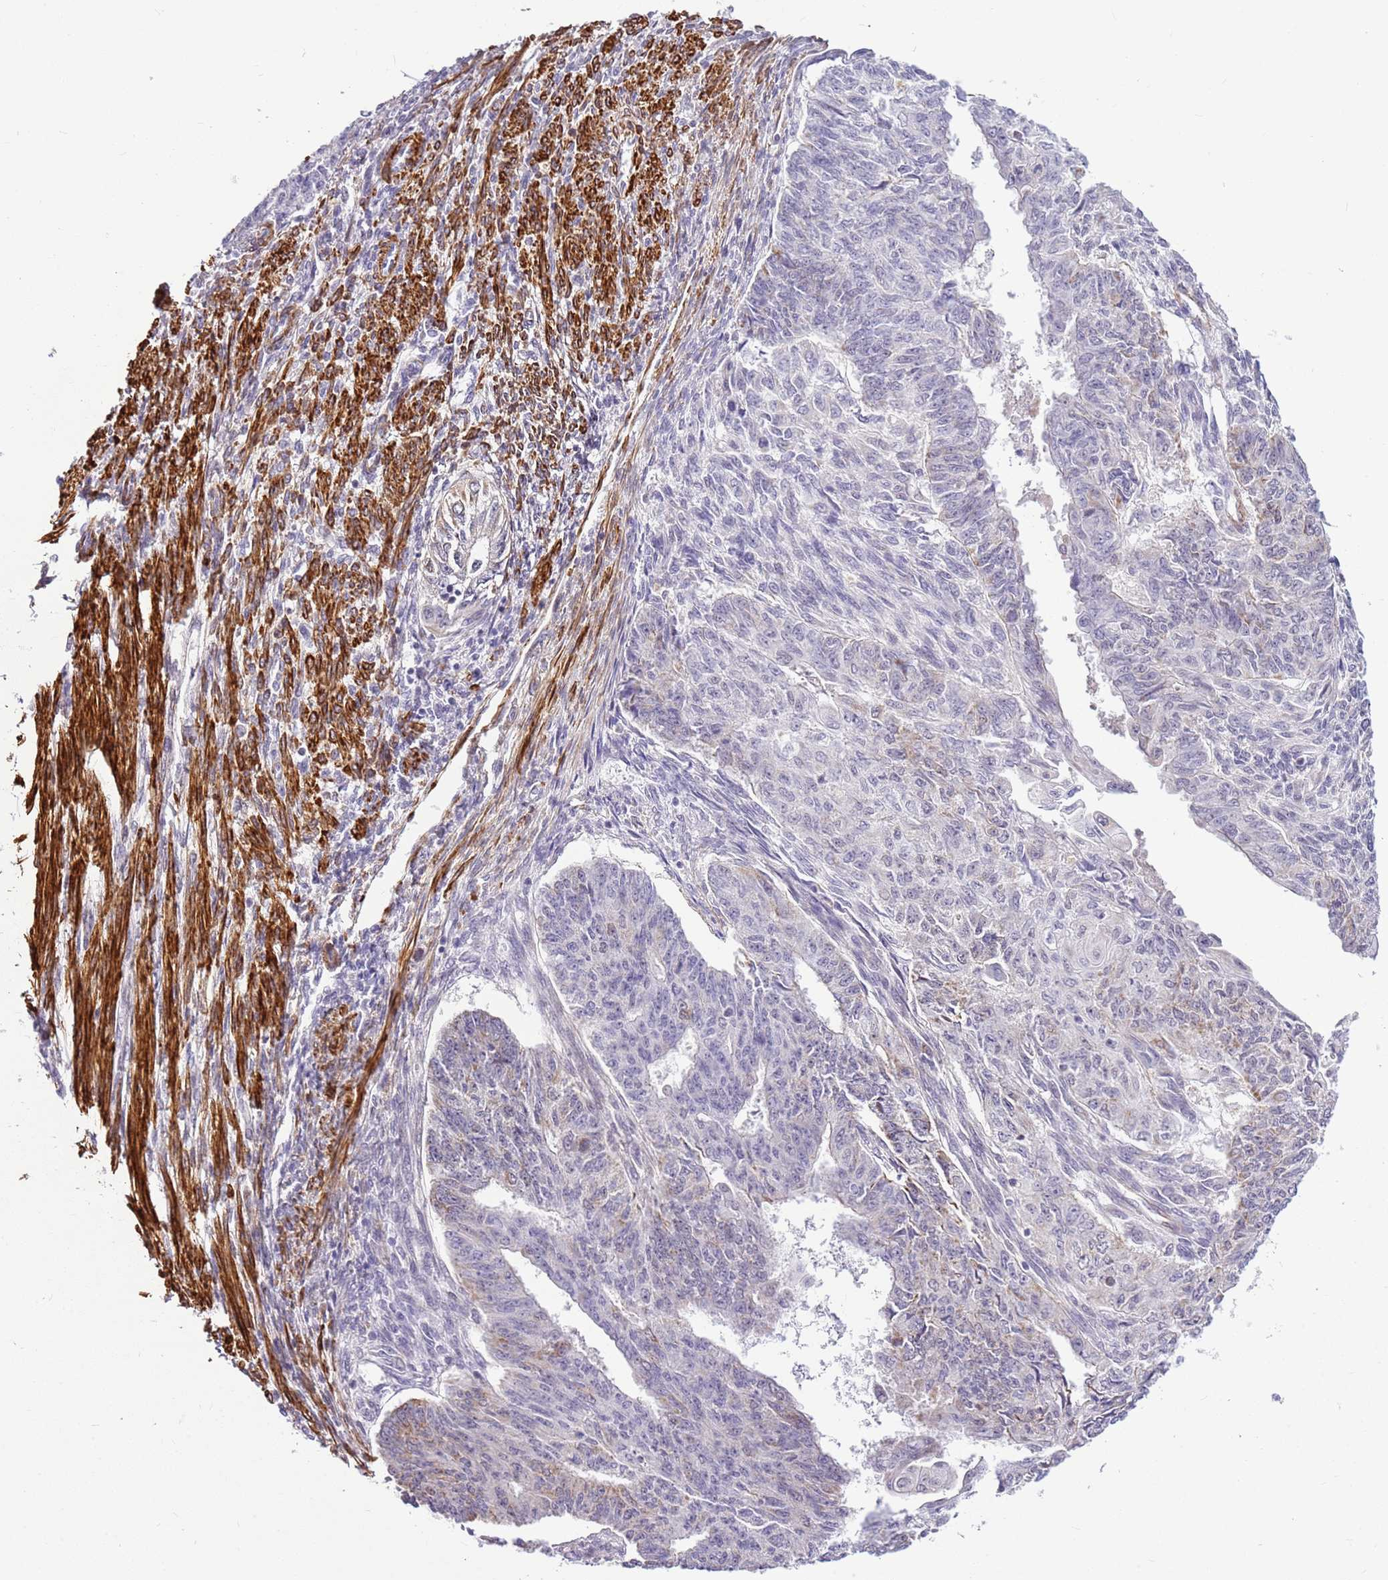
{"staining": {"intensity": "negative", "quantity": "none", "location": "none"}, "tissue": "endometrial cancer", "cell_type": "Tumor cells", "image_type": "cancer", "snomed": [{"axis": "morphology", "description": "Adenocarcinoma, NOS"}, {"axis": "topography", "description": "Endometrium"}], "caption": "Immunohistochemistry (IHC) of endometrial adenocarcinoma demonstrates no expression in tumor cells. (DAB IHC visualized using brightfield microscopy, high magnification).", "gene": "SMIM4", "patient": {"sex": "female", "age": 32}}